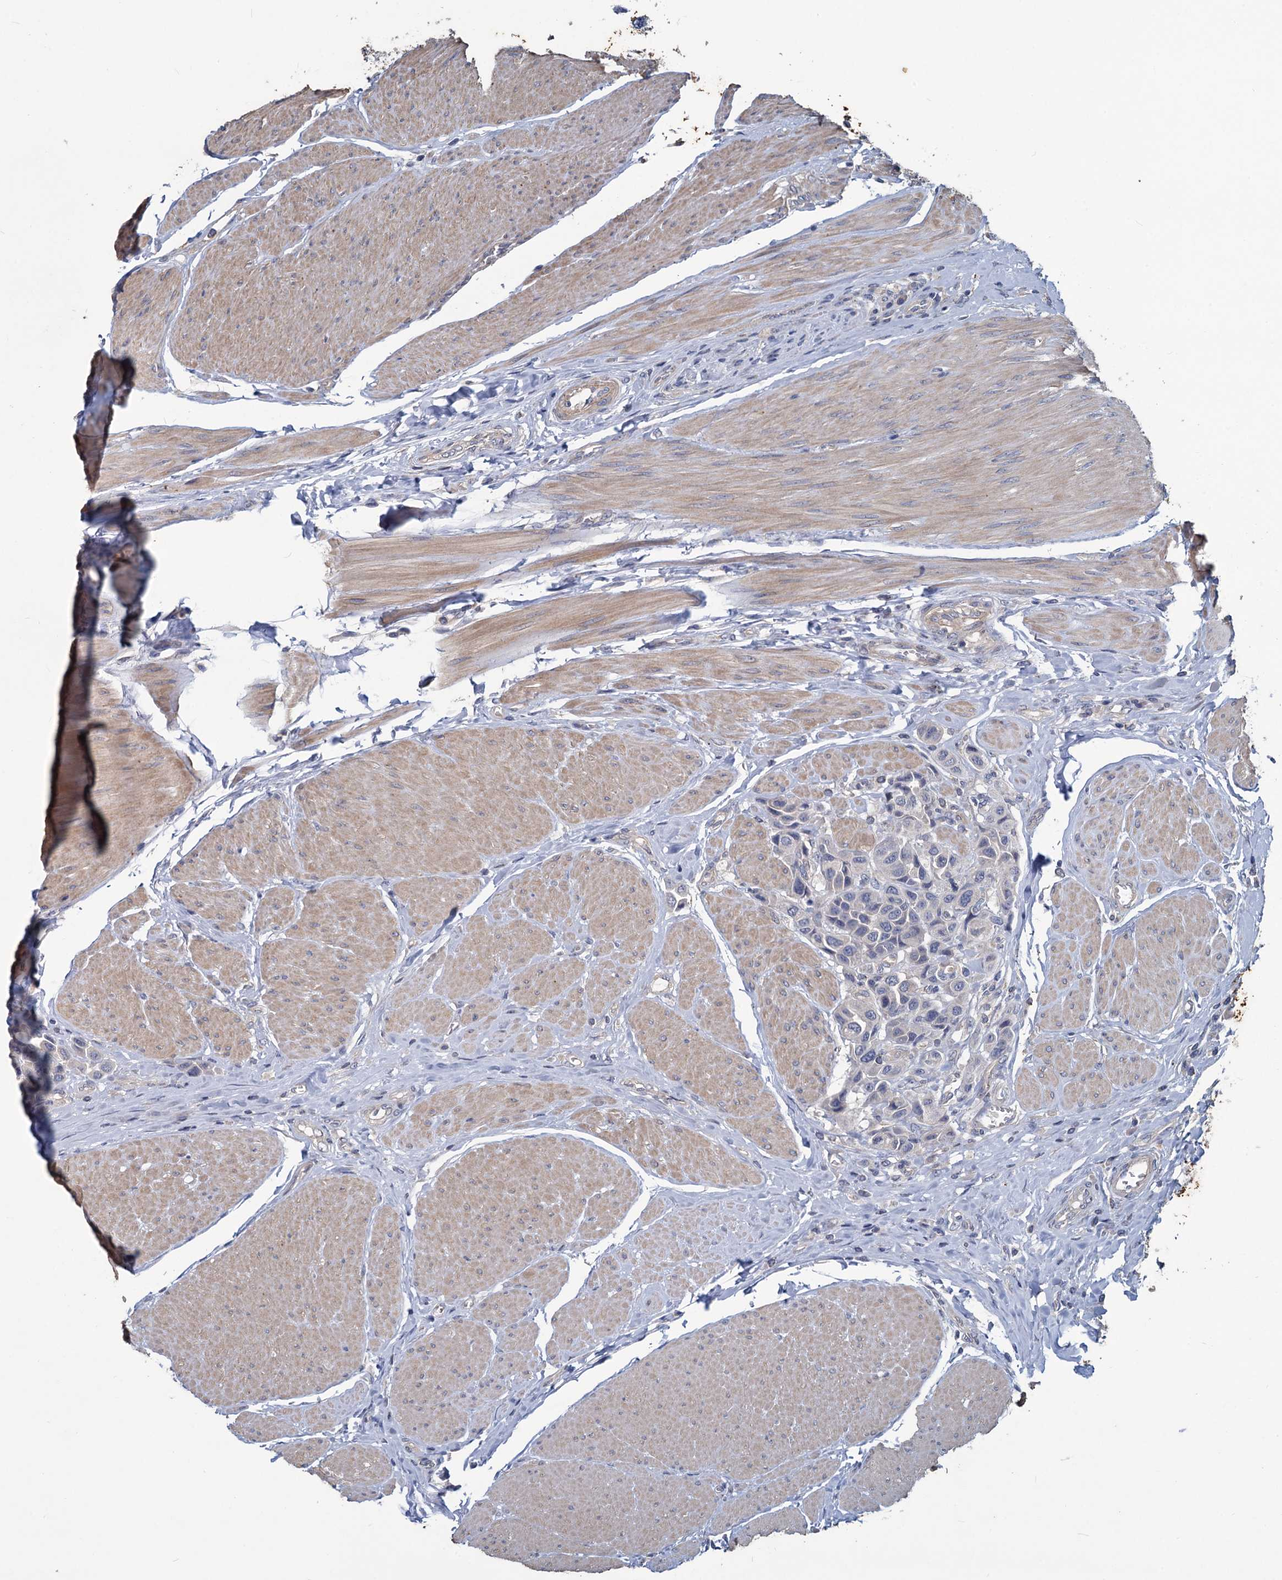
{"staining": {"intensity": "negative", "quantity": "none", "location": "none"}, "tissue": "urothelial cancer", "cell_type": "Tumor cells", "image_type": "cancer", "snomed": [{"axis": "morphology", "description": "Urothelial carcinoma, High grade"}, {"axis": "topography", "description": "Urinary bladder"}], "caption": "A high-resolution micrograph shows immunohistochemistry staining of urothelial cancer, which reveals no significant expression in tumor cells.", "gene": "SLC2A7", "patient": {"sex": "male", "age": 50}}